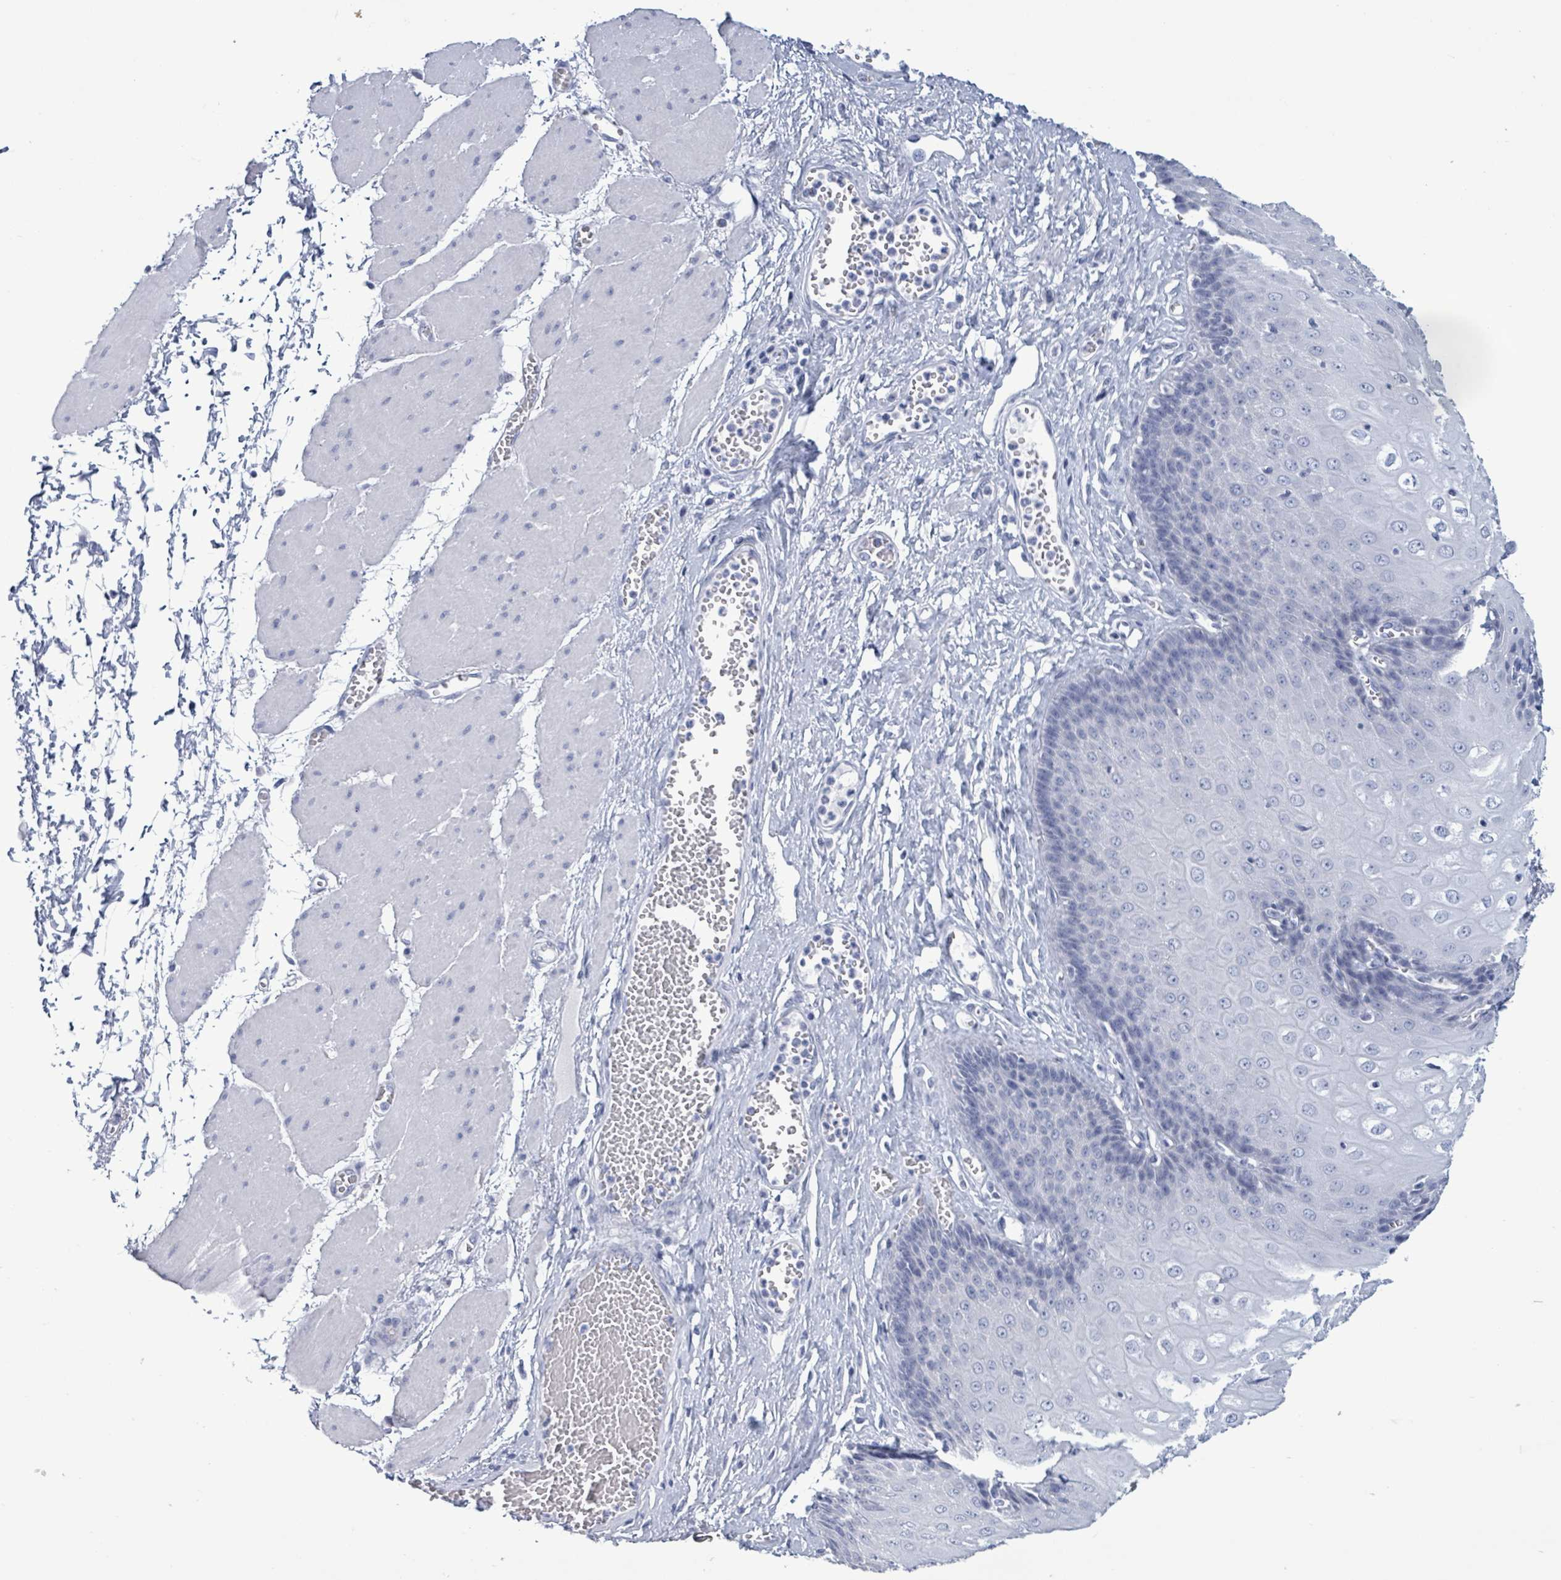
{"staining": {"intensity": "negative", "quantity": "none", "location": "none"}, "tissue": "esophagus", "cell_type": "Squamous epithelial cells", "image_type": "normal", "snomed": [{"axis": "morphology", "description": "Normal tissue, NOS"}, {"axis": "topography", "description": "Esophagus"}], "caption": "Squamous epithelial cells show no significant expression in normal esophagus.", "gene": "NKX2", "patient": {"sex": "male", "age": 60}}